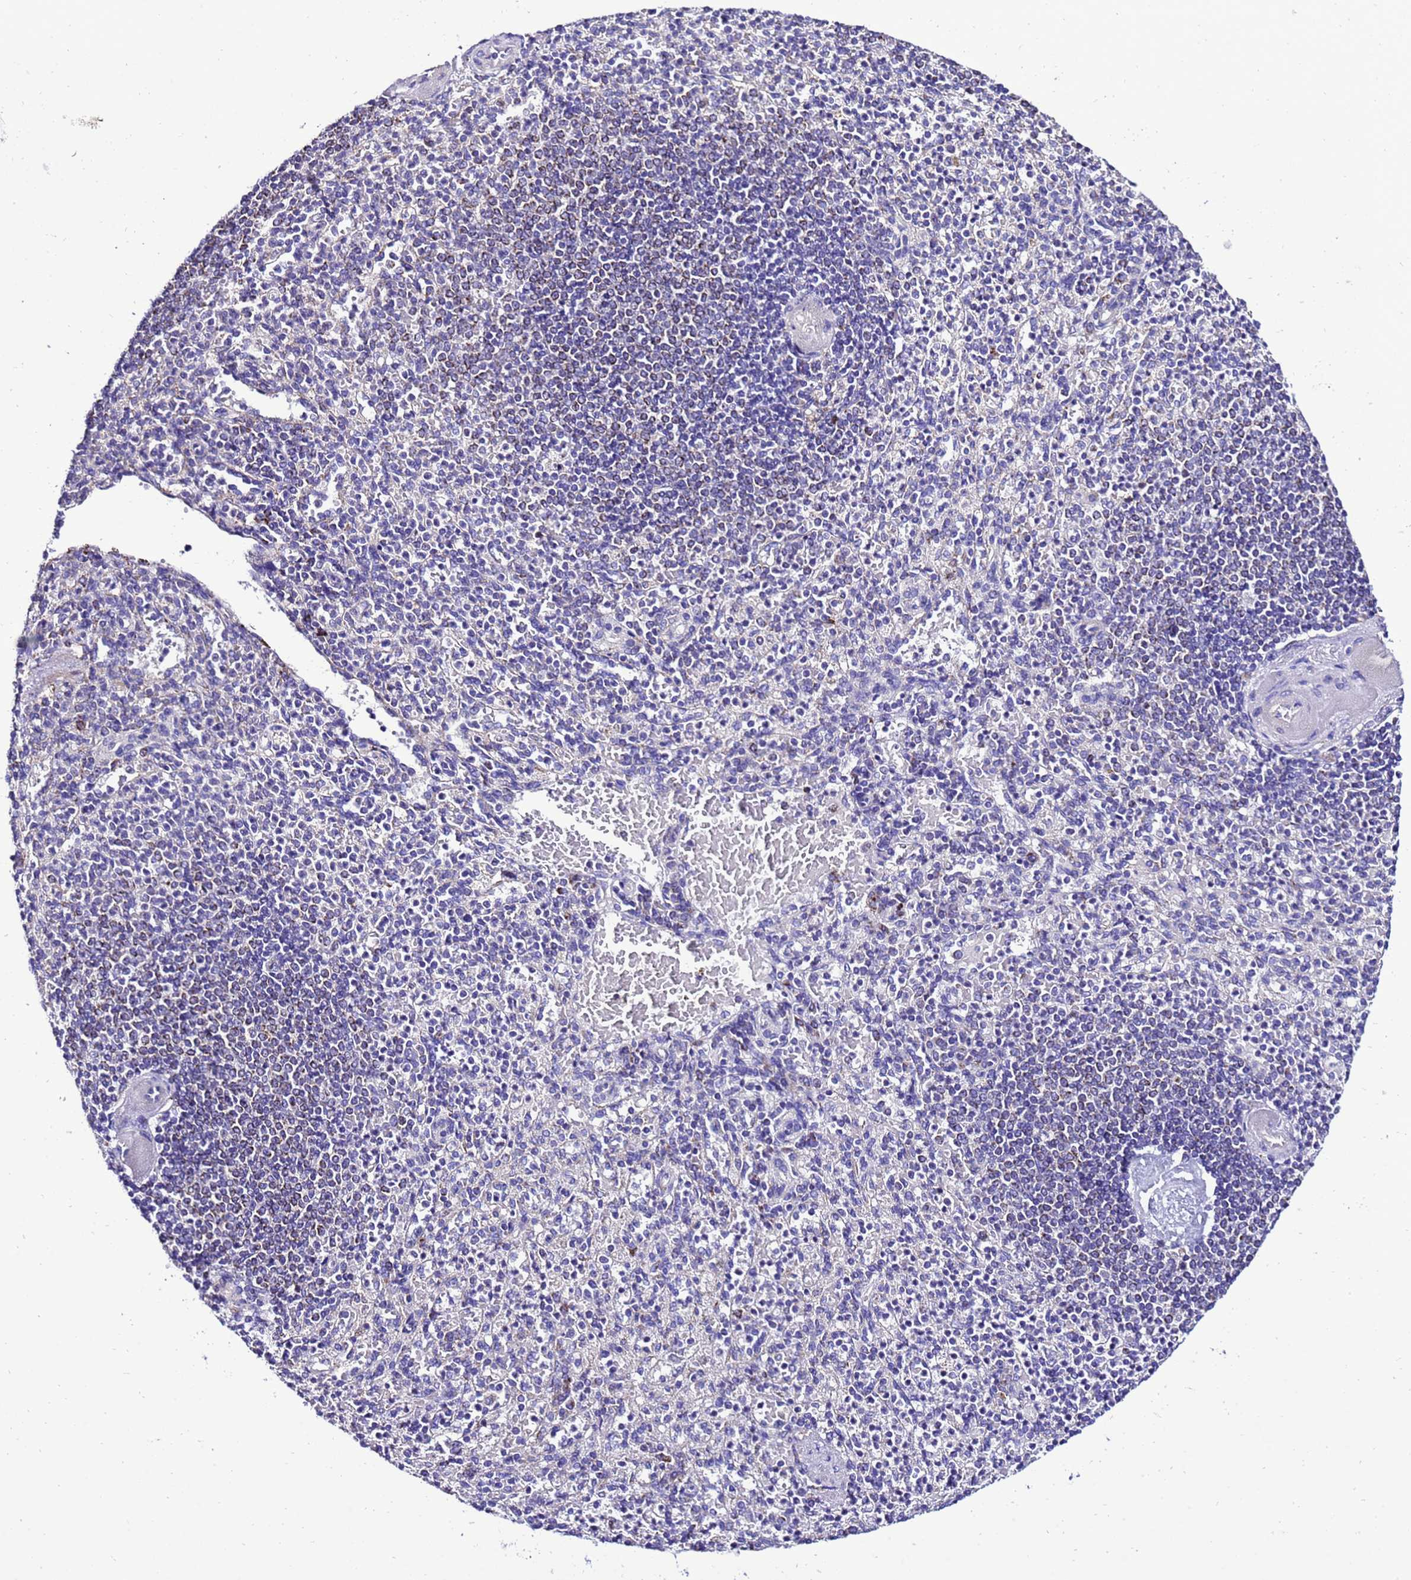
{"staining": {"intensity": "negative", "quantity": "none", "location": "none"}, "tissue": "spleen", "cell_type": "Cells in red pulp", "image_type": "normal", "snomed": [{"axis": "morphology", "description": "Normal tissue, NOS"}, {"axis": "topography", "description": "Spleen"}], "caption": "DAB (3,3'-diaminobenzidine) immunohistochemical staining of benign spleen demonstrates no significant expression in cells in red pulp.", "gene": "DPH6", "patient": {"sex": "female", "age": 74}}